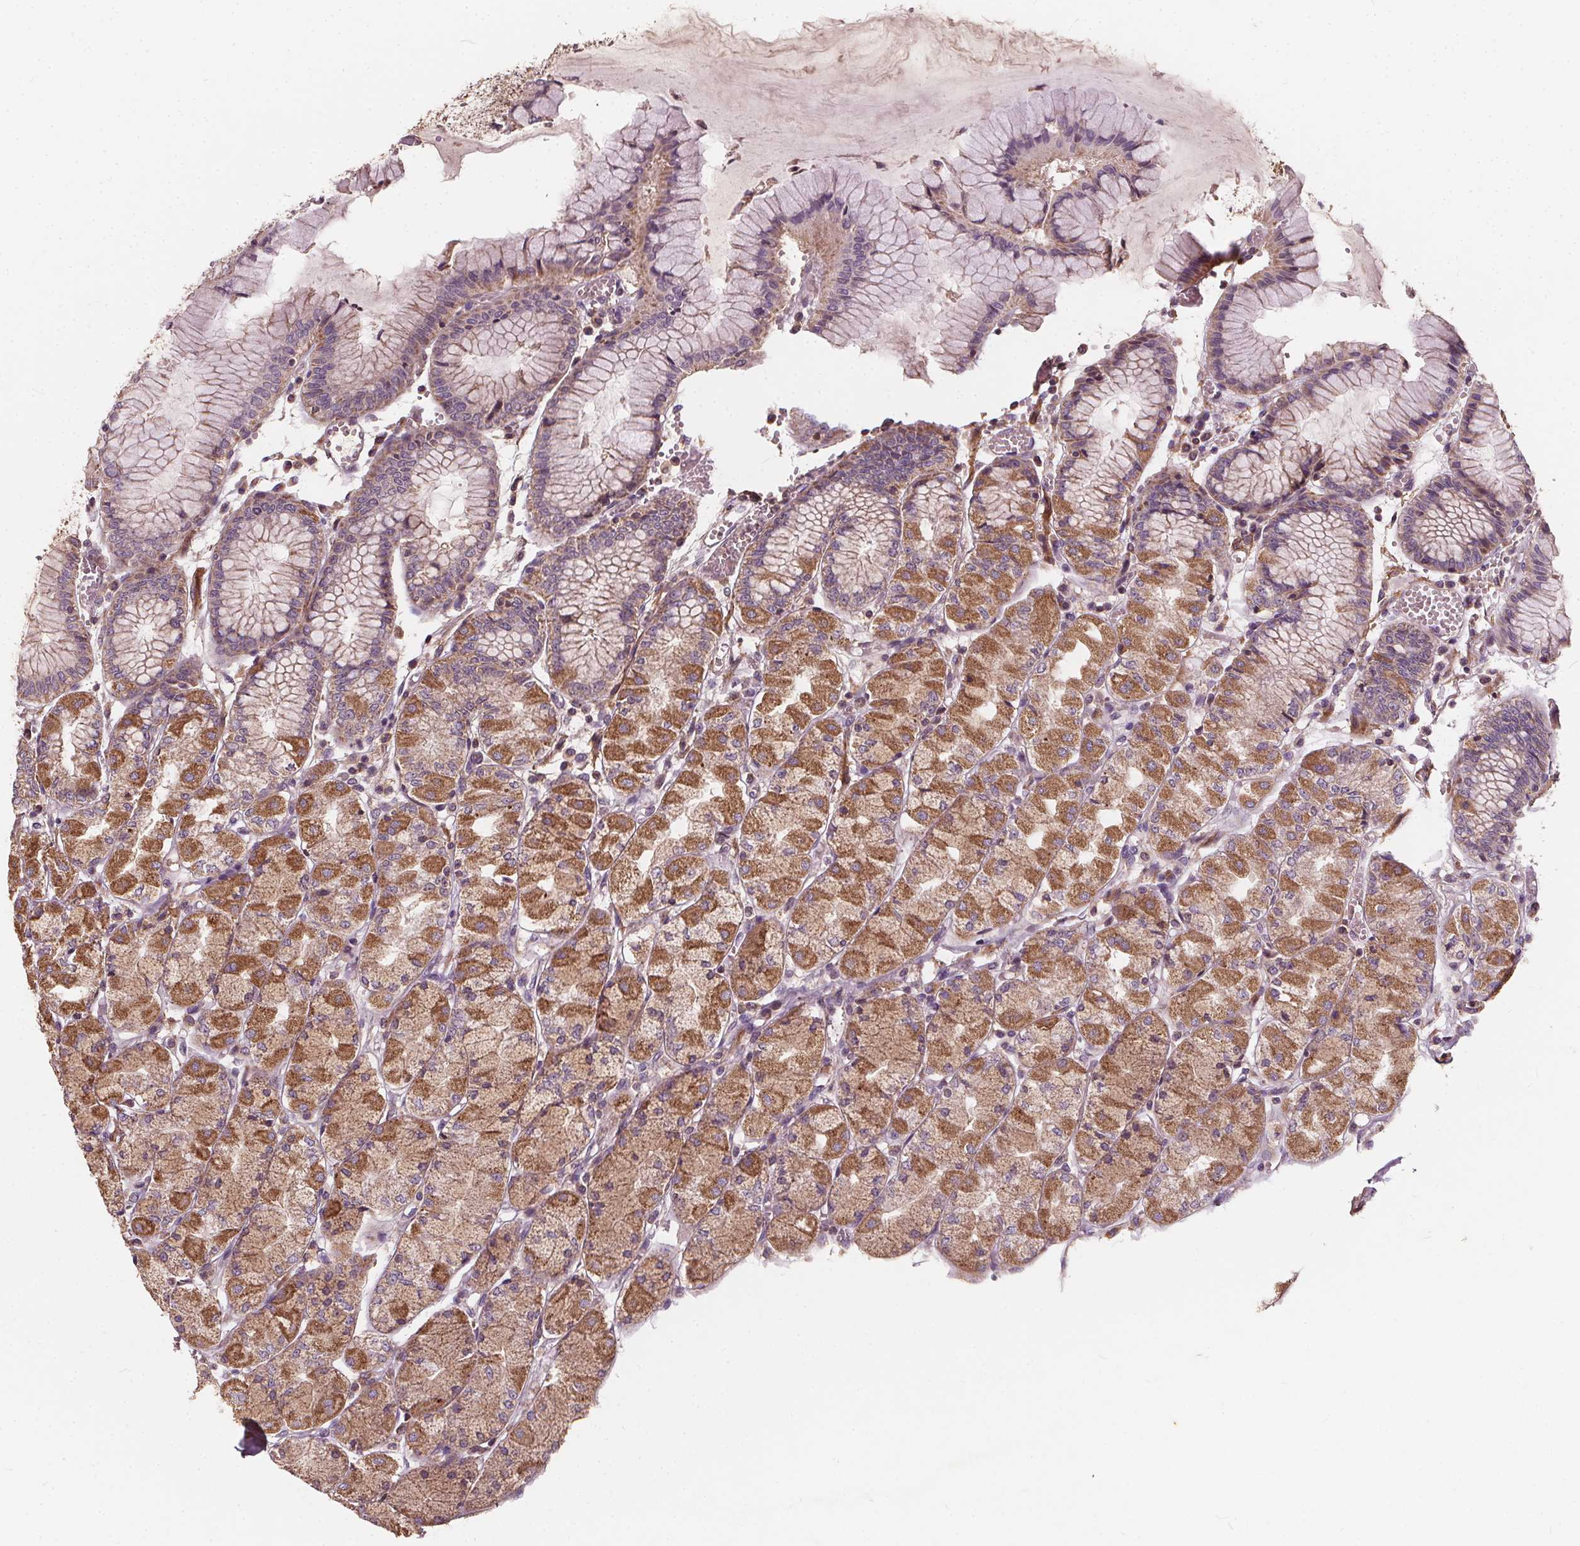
{"staining": {"intensity": "moderate", "quantity": "25%-75%", "location": "cytoplasmic/membranous"}, "tissue": "stomach", "cell_type": "Glandular cells", "image_type": "normal", "snomed": [{"axis": "morphology", "description": "Normal tissue, NOS"}, {"axis": "topography", "description": "Stomach, upper"}], "caption": "Immunohistochemistry photomicrograph of benign human stomach stained for a protein (brown), which reveals medium levels of moderate cytoplasmic/membranous positivity in approximately 25%-75% of glandular cells.", "gene": "ORAI2", "patient": {"sex": "male", "age": 69}}